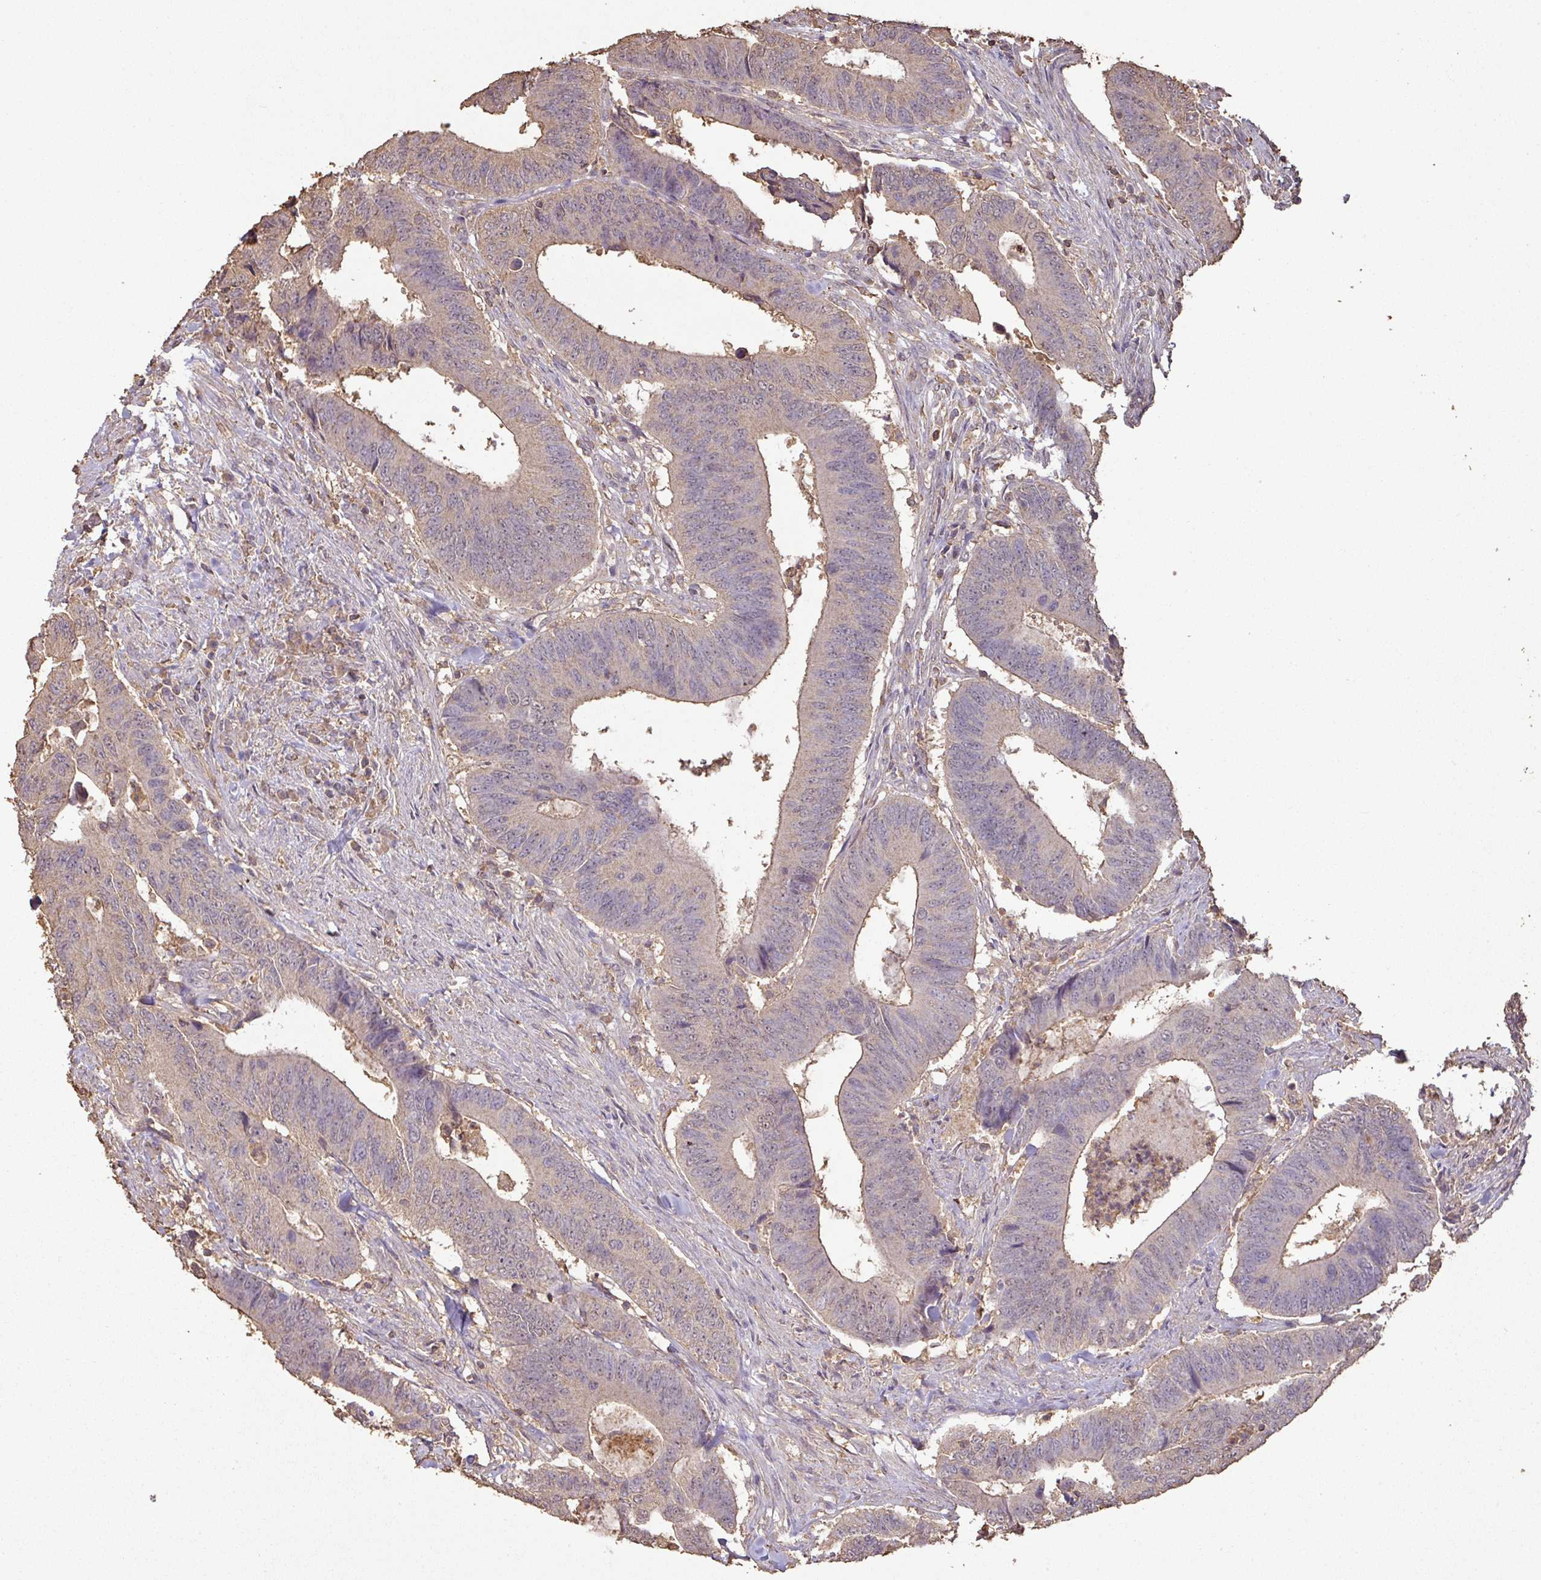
{"staining": {"intensity": "weak", "quantity": "25%-75%", "location": "cytoplasmic/membranous"}, "tissue": "colorectal cancer", "cell_type": "Tumor cells", "image_type": "cancer", "snomed": [{"axis": "morphology", "description": "Adenocarcinoma, NOS"}, {"axis": "topography", "description": "Colon"}], "caption": "Immunohistochemical staining of colorectal cancer demonstrates weak cytoplasmic/membranous protein staining in about 25%-75% of tumor cells. The staining was performed using DAB, with brown indicating positive protein expression. Nuclei are stained blue with hematoxylin.", "gene": "ATAT1", "patient": {"sex": "male", "age": 87}}